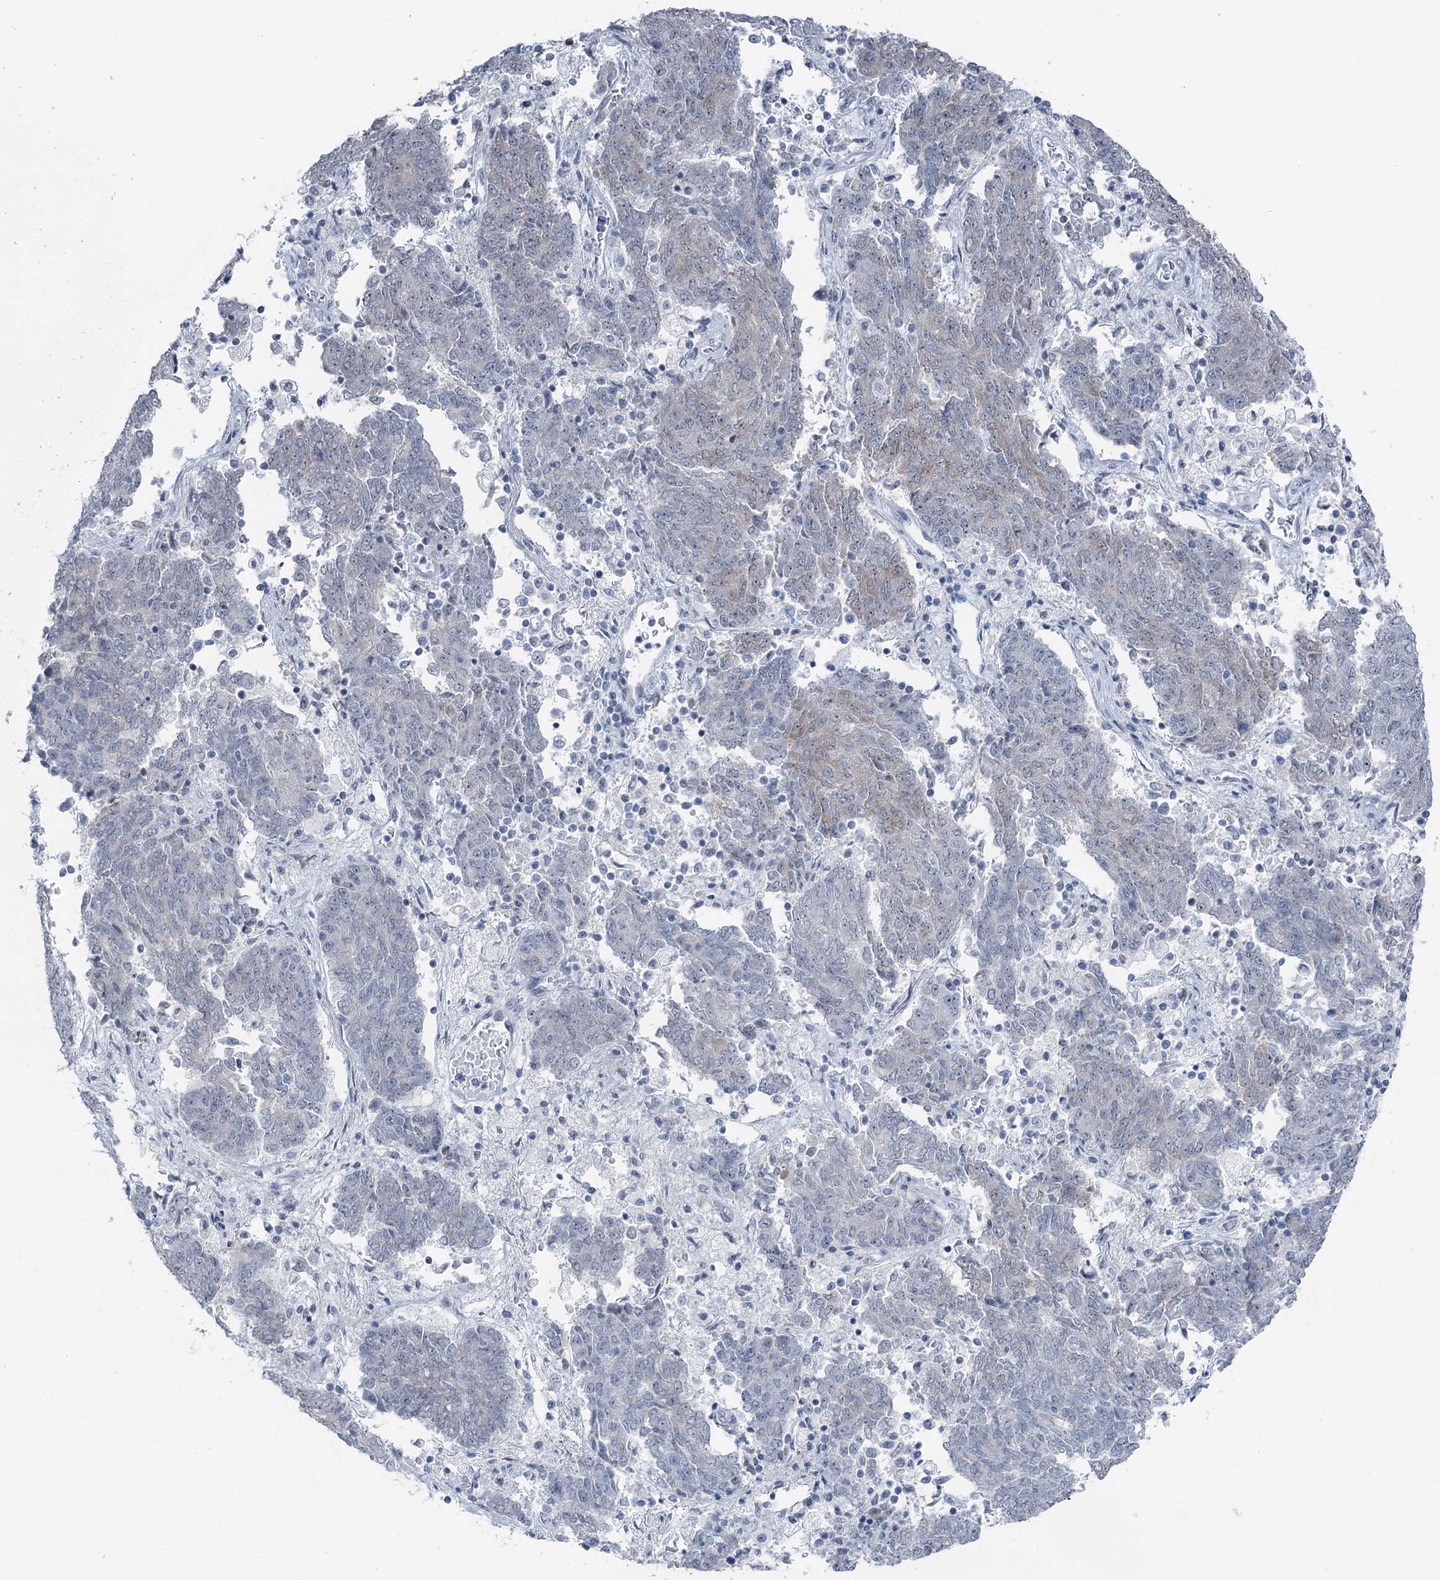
{"staining": {"intensity": "negative", "quantity": "none", "location": "none"}, "tissue": "endometrial cancer", "cell_type": "Tumor cells", "image_type": "cancer", "snomed": [{"axis": "morphology", "description": "Adenocarcinoma, NOS"}, {"axis": "topography", "description": "Endometrium"}], "caption": "Protein analysis of endometrial adenocarcinoma reveals no significant expression in tumor cells. (Immunohistochemistry (ihc), brightfield microscopy, high magnification).", "gene": "STEEP1", "patient": {"sex": "female", "age": 80}}